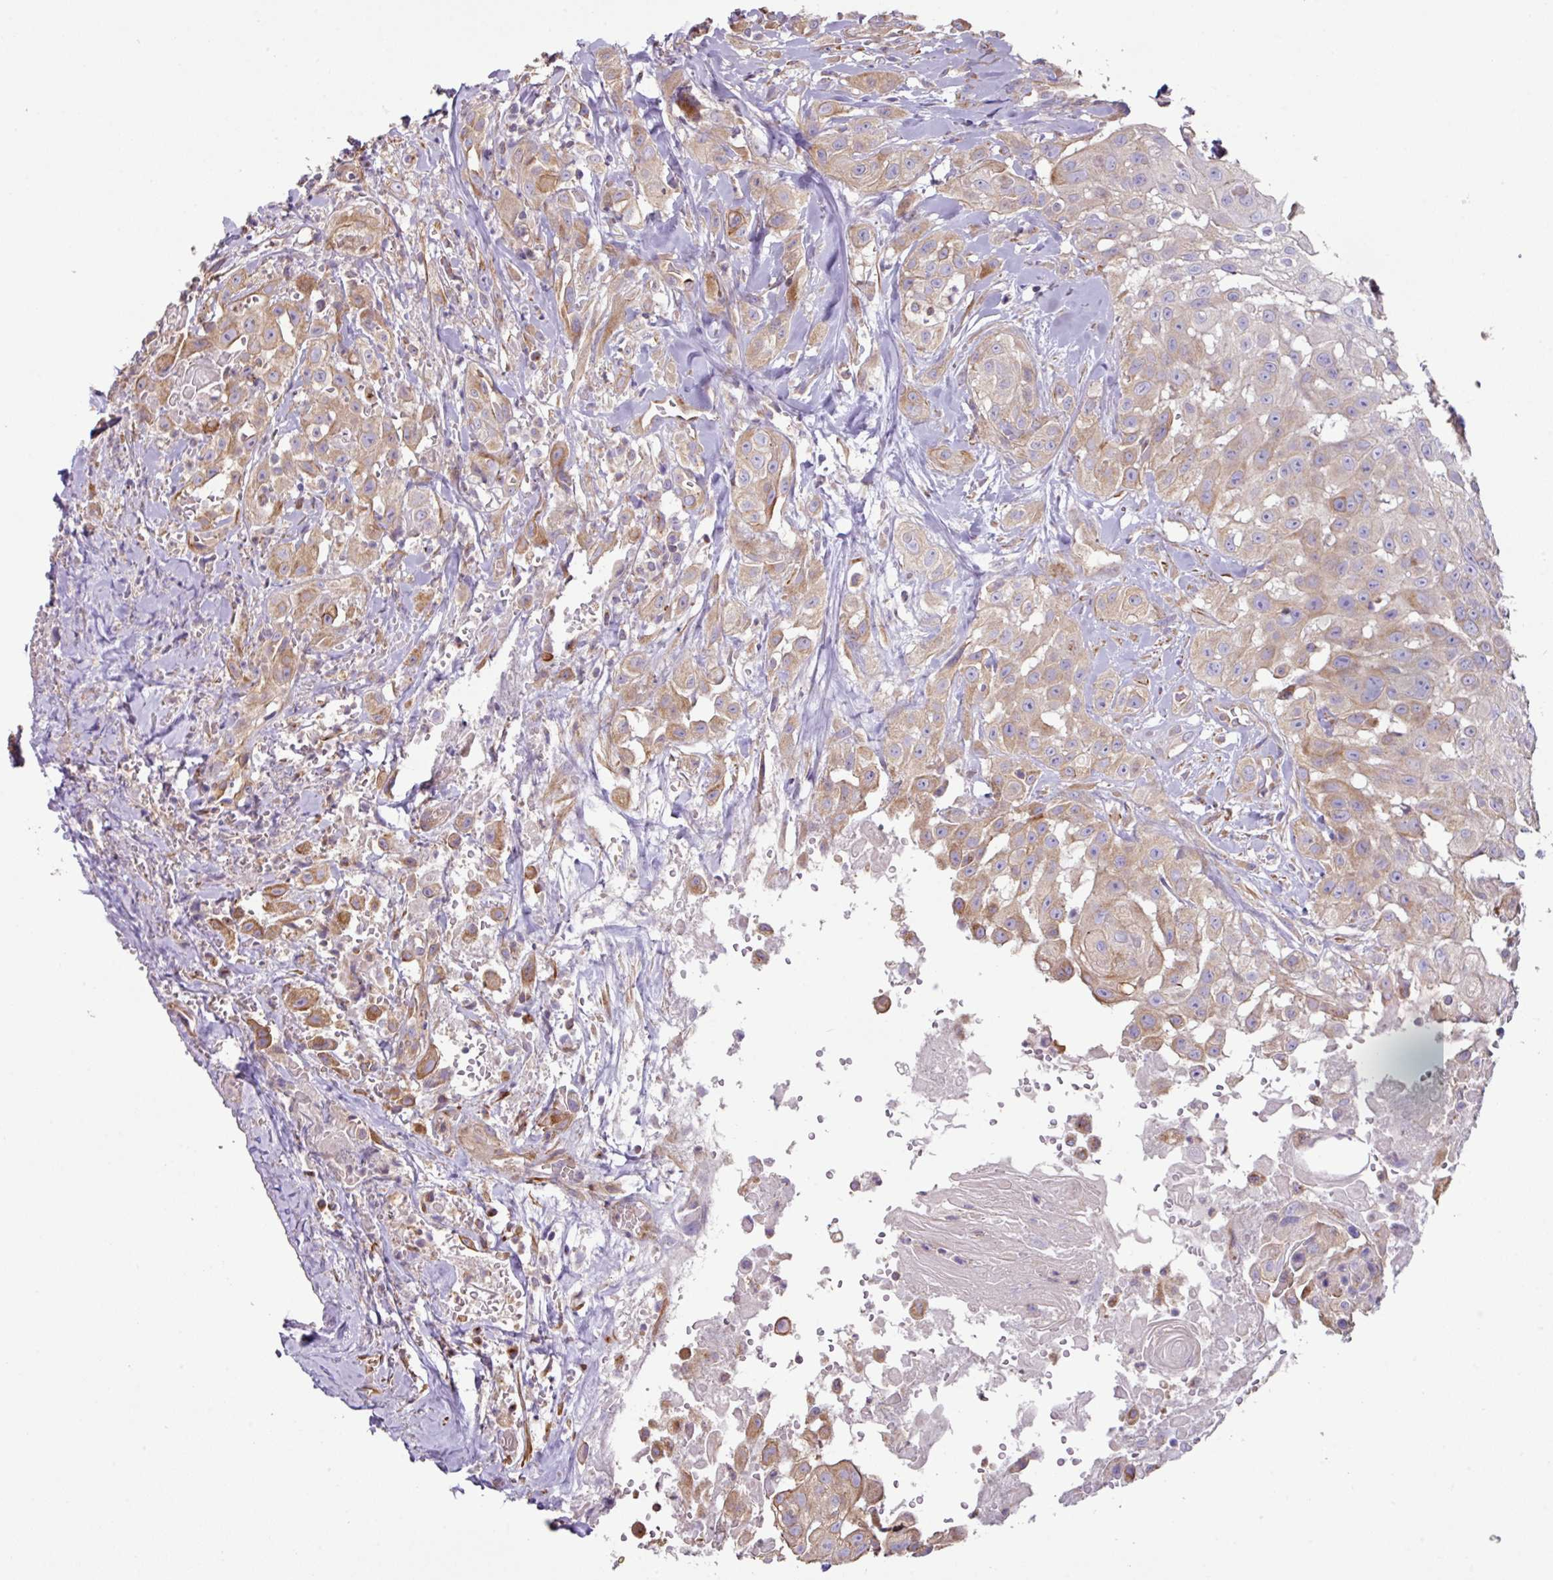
{"staining": {"intensity": "moderate", "quantity": ">75%", "location": "cytoplasmic/membranous"}, "tissue": "head and neck cancer", "cell_type": "Tumor cells", "image_type": "cancer", "snomed": [{"axis": "morphology", "description": "Squamous cell carcinoma, NOS"}, {"axis": "topography", "description": "Head-Neck"}], "caption": "Moderate cytoplasmic/membranous positivity for a protein is seen in approximately >75% of tumor cells of head and neck cancer (squamous cell carcinoma) using IHC.", "gene": "MRRF", "patient": {"sex": "male", "age": 83}}